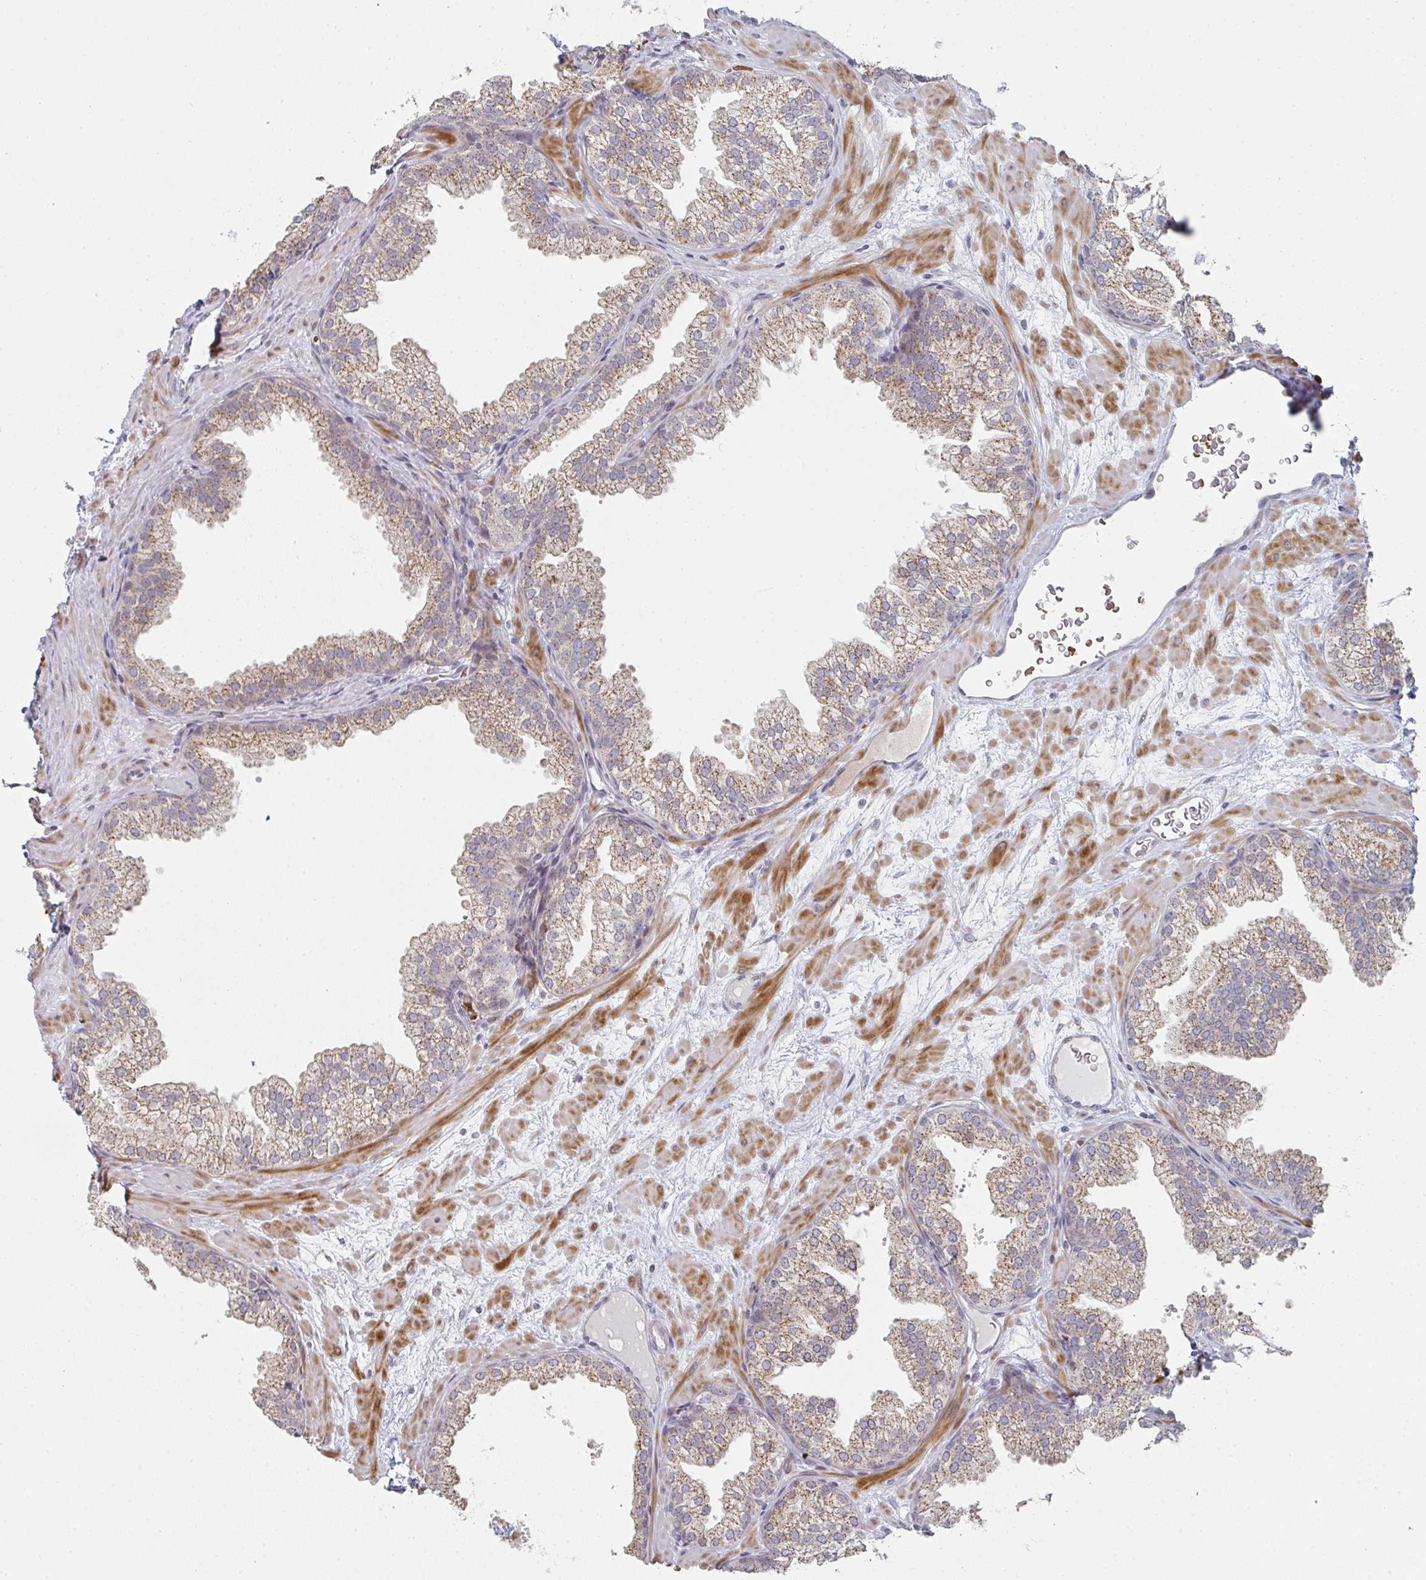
{"staining": {"intensity": "moderate", "quantity": "25%-75%", "location": "cytoplasmic/membranous"}, "tissue": "prostate", "cell_type": "Glandular cells", "image_type": "normal", "snomed": [{"axis": "morphology", "description": "Normal tissue, NOS"}, {"axis": "topography", "description": "Prostate"}], "caption": "Immunohistochemical staining of normal human prostate demonstrates medium levels of moderate cytoplasmic/membranous staining in about 25%-75% of glandular cells. The protein of interest is shown in brown color, while the nuclei are stained blue.", "gene": "ZNF526", "patient": {"sex": "male", "age": 37}}